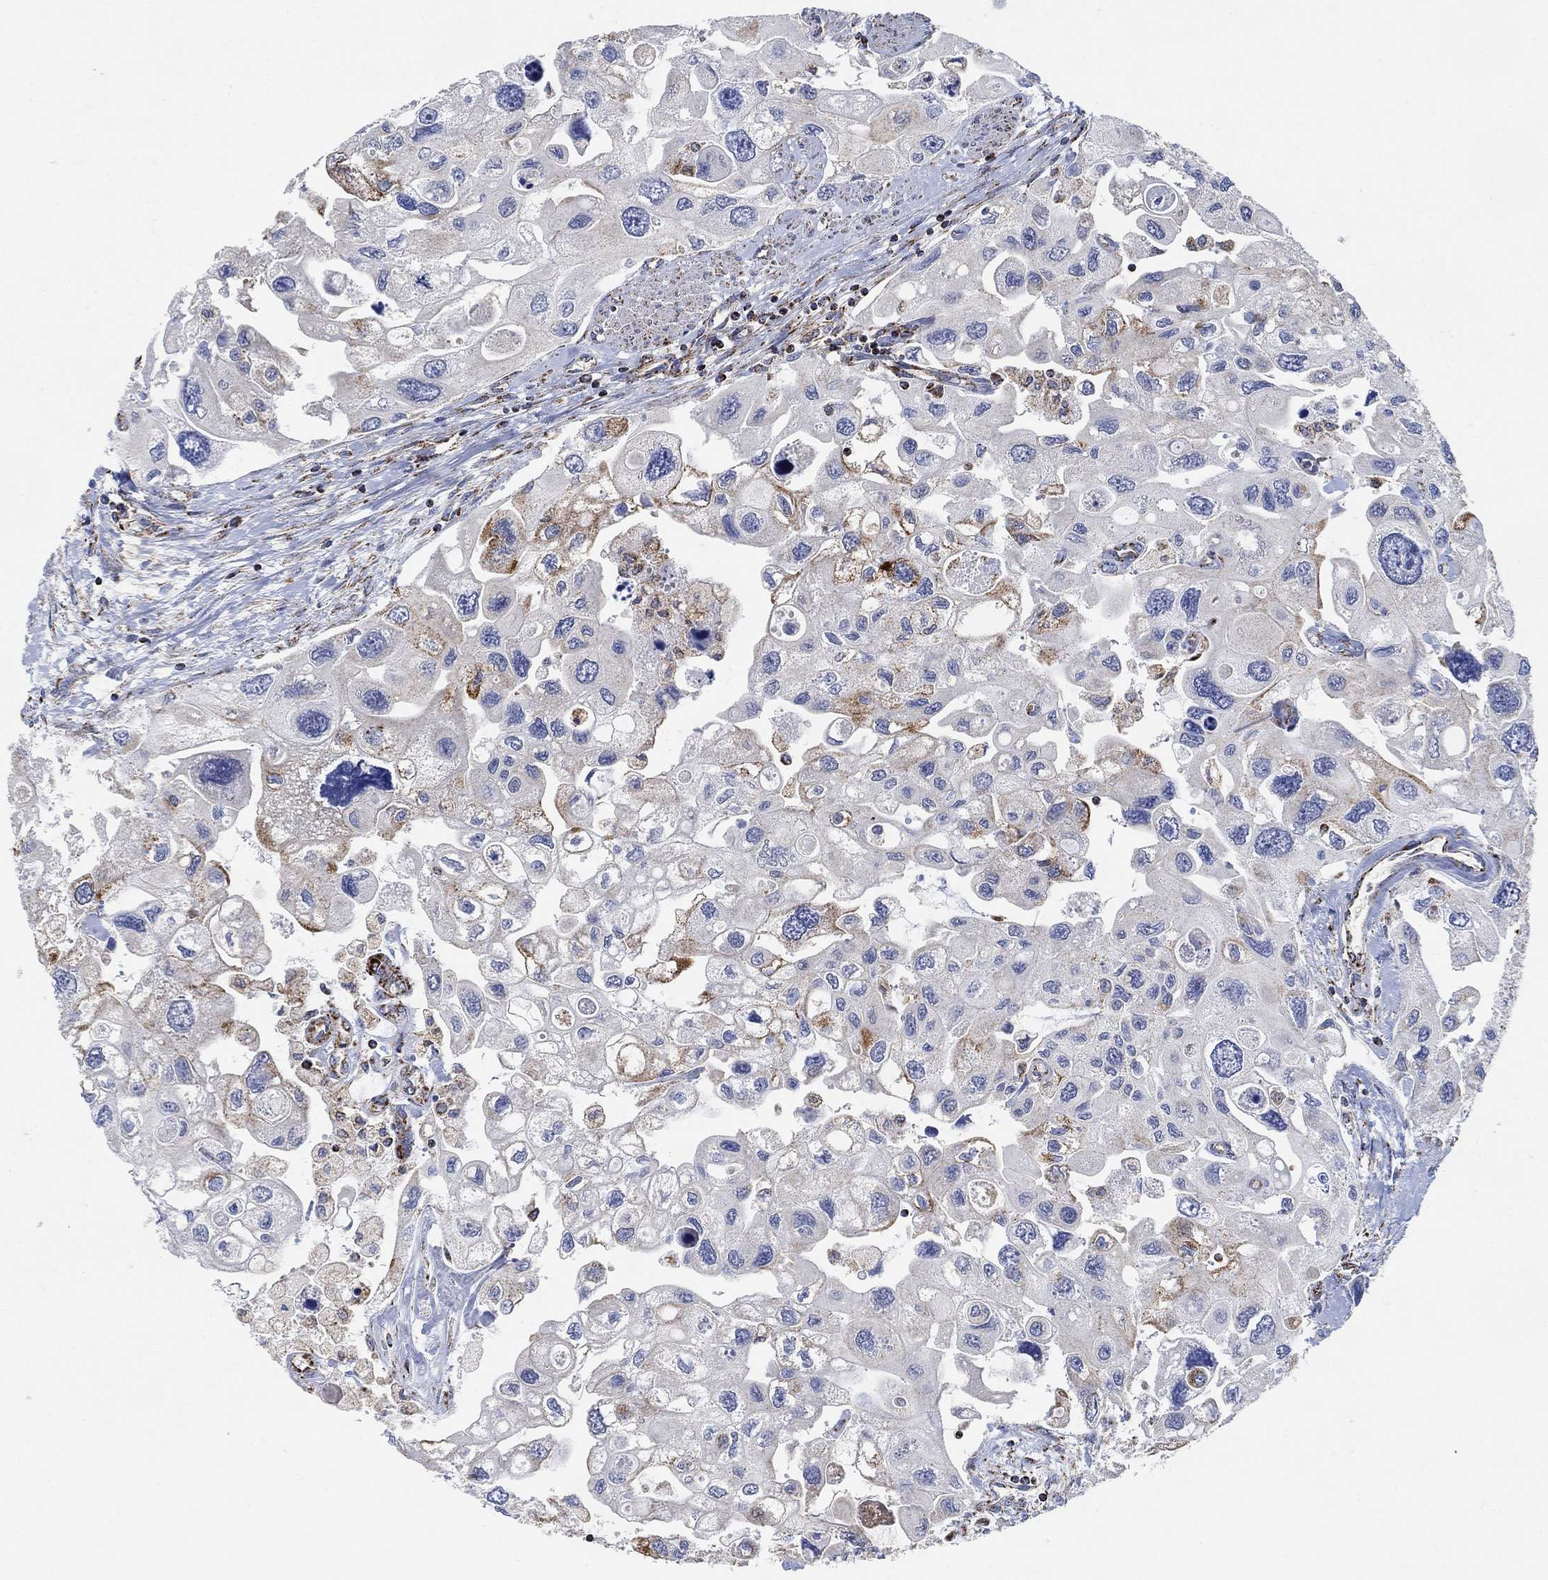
{"staining": {"intensity": "moderate", "quantity": "<25%", "location": "cytoplasmic/membranous"}, "tissue": "urothelial cancer", "cell_type": "Tumor cells", "image_type": "cancer", "snomed": [{"axis": "morphology", "description": "Urothelial carcinoma, High grade"}, {"axis": "topography", "description": "Urinary bladder"}], "caption": "Protein expression analysis of high-grade urothelial carcinoma reveals moderate cytoplasmic/membranous expression in about <25% of tumor cells. (Stains: DAB in brown, nuclei in blue, Microscopy: brightfield microscopy at high magnification).", "gene": "NDUFS3", "patient": {"sex": "male", "age": 59}}